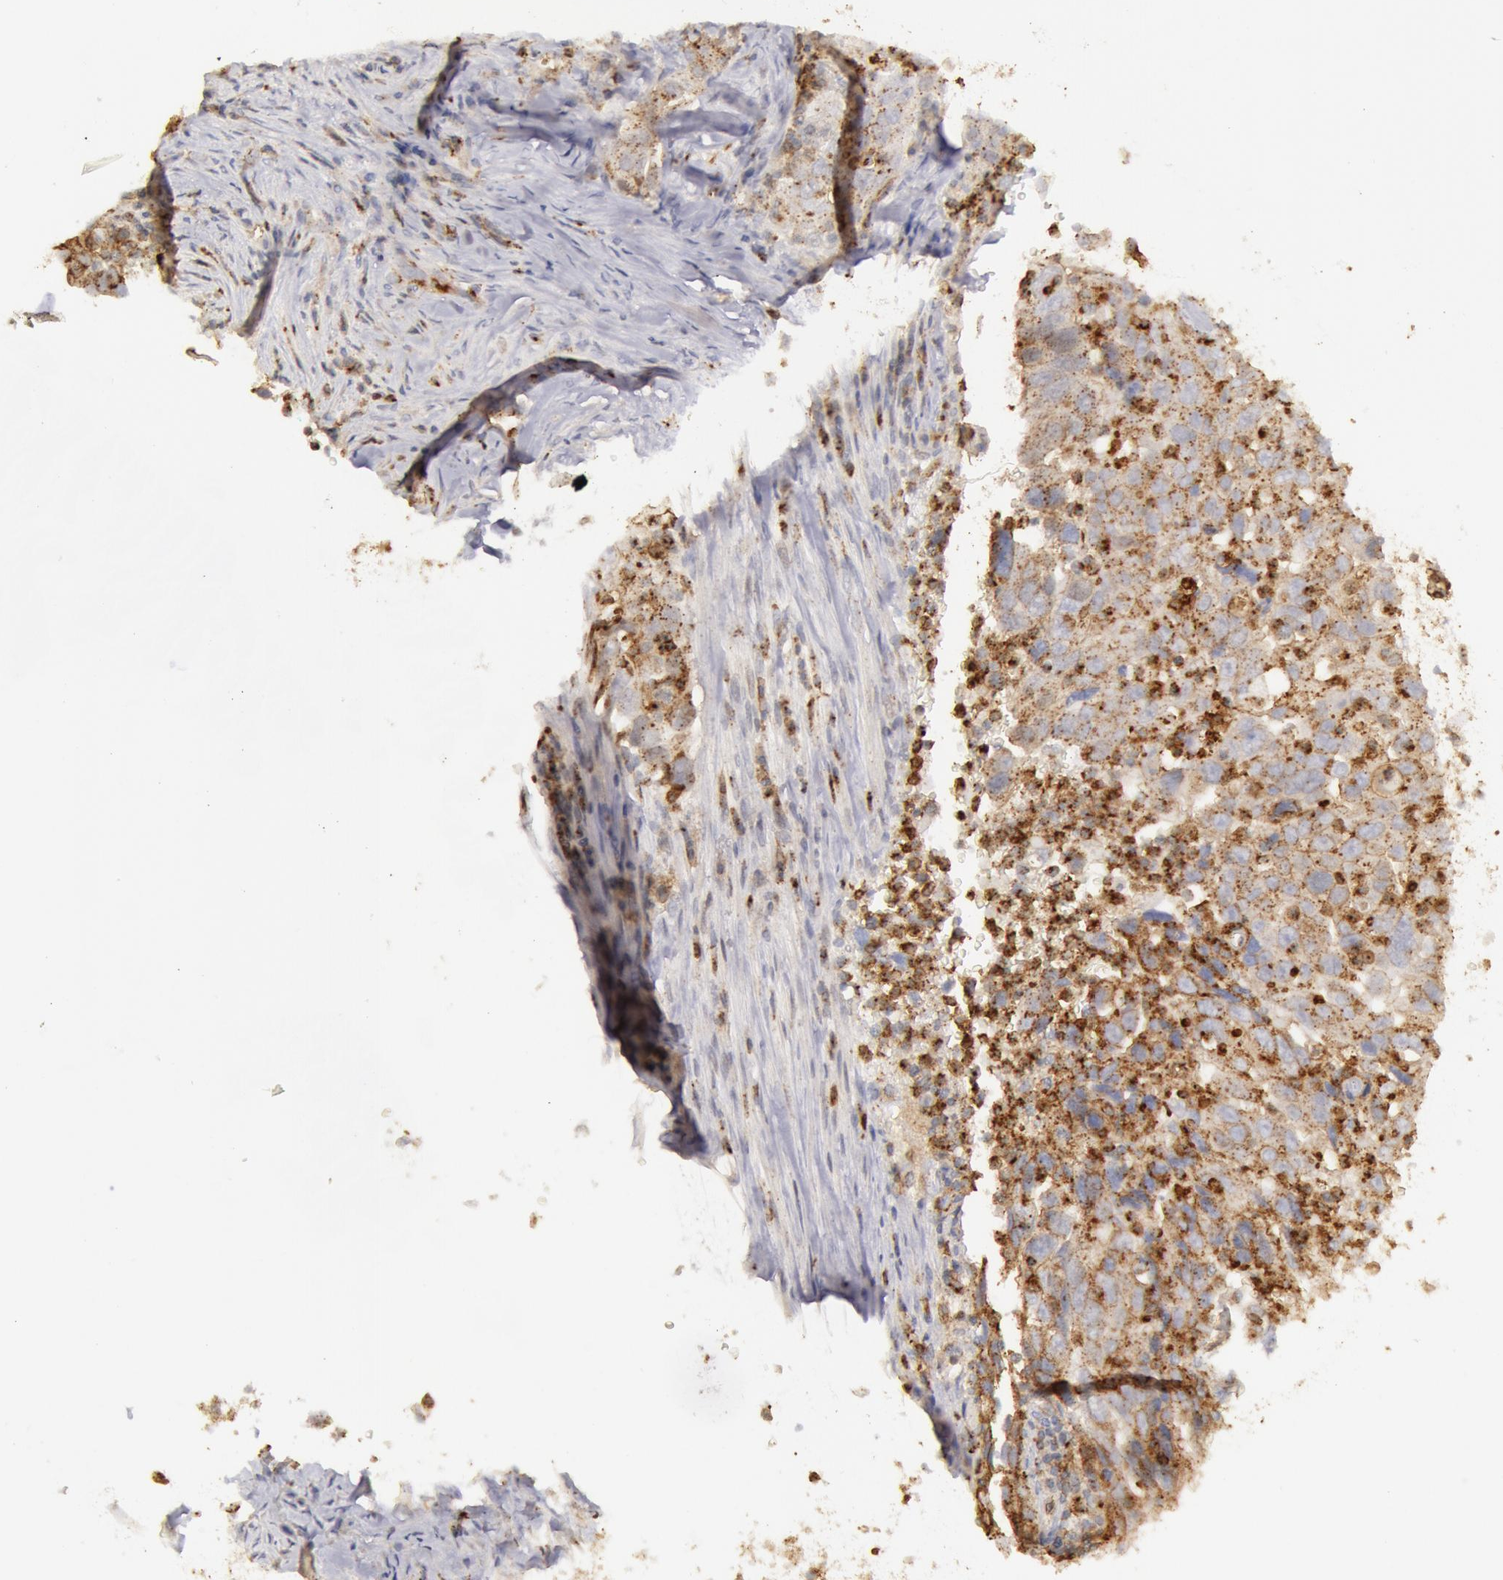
{"staining": {"intensity": "moderate", "quantity": ">75%", "location": "cytoplasmic/membranous"}, "tissue": "lung cancer", "cell_type": "Tumor cells", "image_type": "cancer", "snomed": [{"axis": "morphology", "description": "Squamous cell carcinoma, NOS"}, {"axis": "topography", "description": "Lung"}], "caption": "There is medium levels of moderate cytoplasmic/membranous positivity in tumor cells of squamous cell carcinoma (lung), as demonstrated by immunohistochemical staining (brown color).", "gene": "FLOT2", "patient": {"sex": "male", "age": 64}}